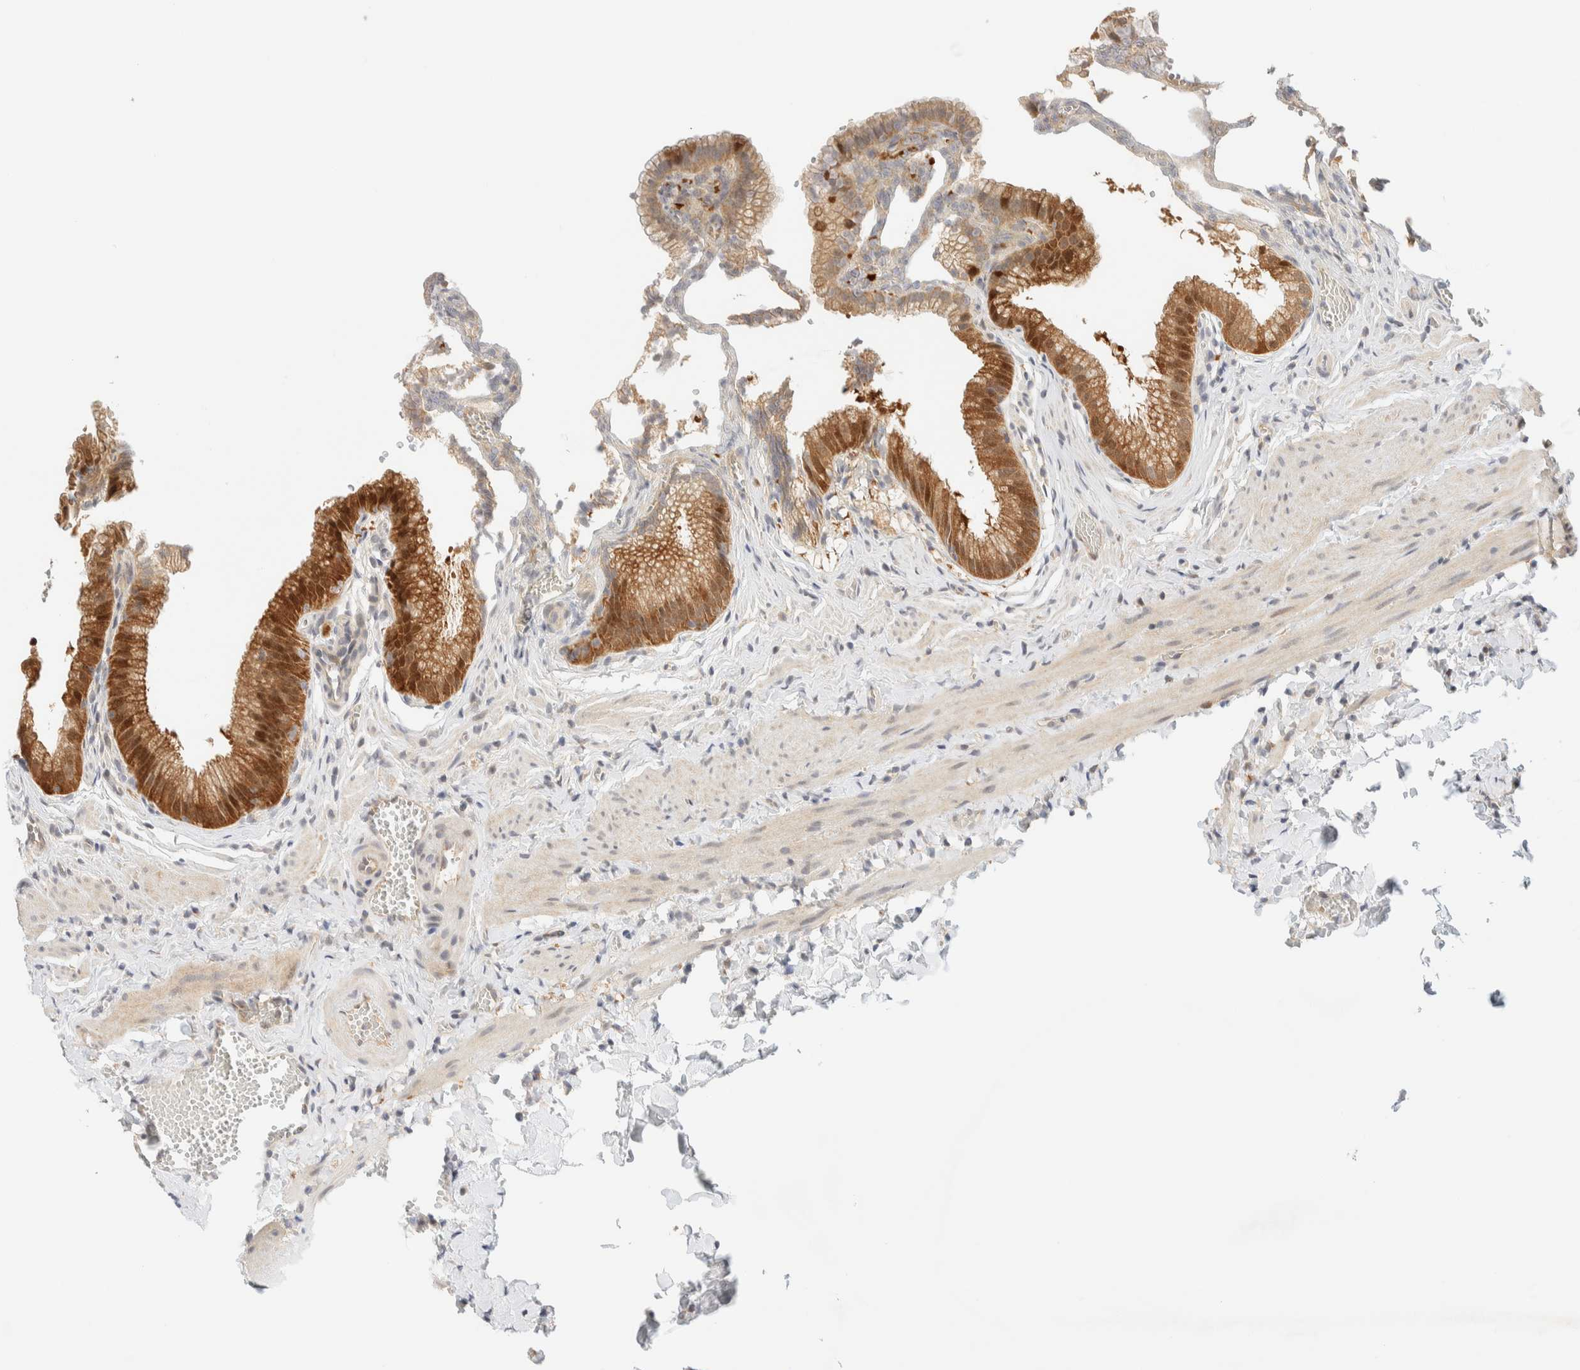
{"staining": {"intensity": "moderate", "quantity": ">75%", "location": "cytoplasmic/membranous,nuclear"}, "tissue": "gallbladder", "cell_type": "Glandular cells", "image_type": "normal", "snomed": [{"axis": "morphology", "description": "Normal tissue, NOS"}, {"axis": "topography", "description": "Gallbladder"}], "caption": "A histopathology image of gallbladder stained for a protein displays moderate cytoplasmic/membranous,nuclear brown staining in glandular cells. The staining was performed using DAB to visualize the protein expression in brown, while the nuclei were stained in blue with hematoxylin (Magnification: 20x).", "gene": "PCYT2", "patient": {"sex": "male", "age": 38}}